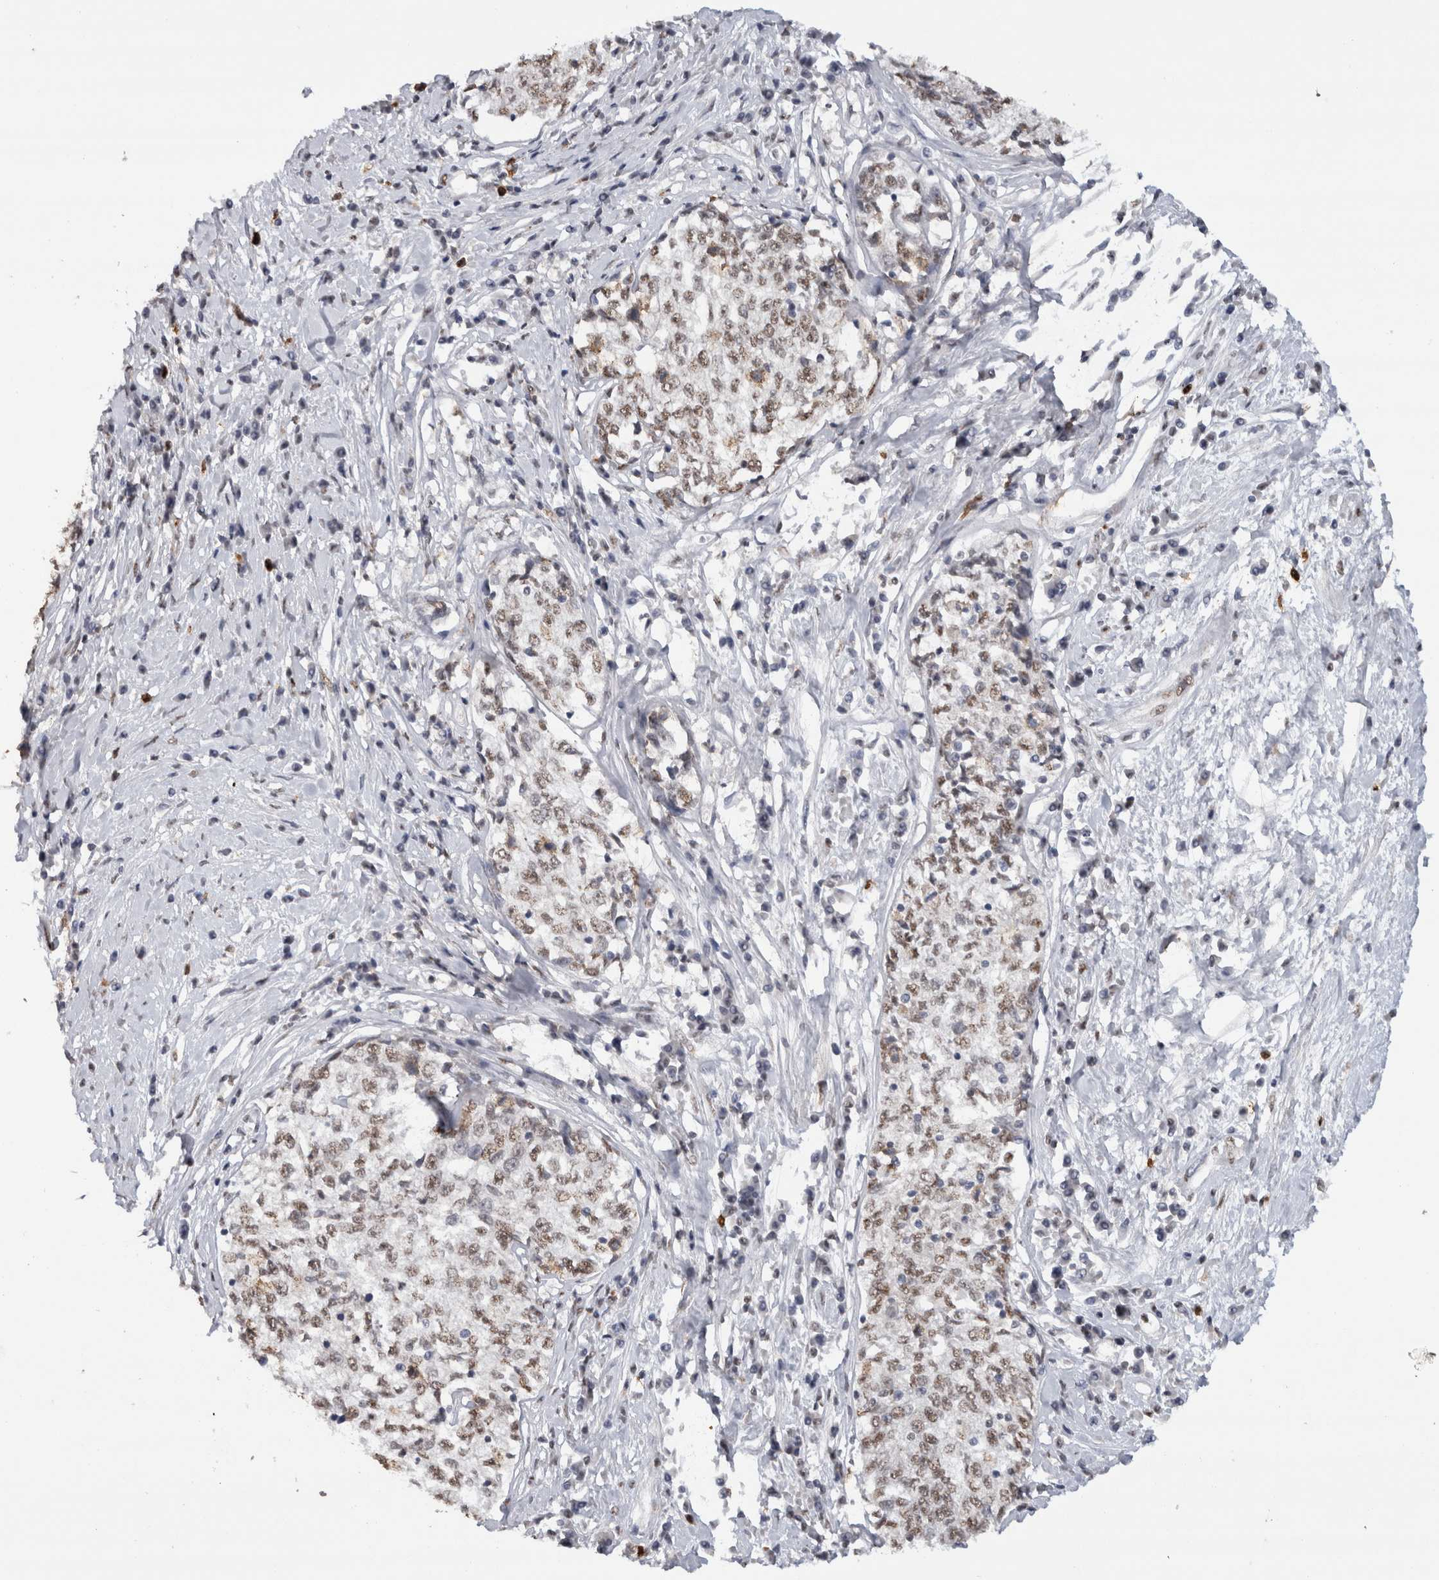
{"staining": {"intensity": "weak", "quantity": ">75%", "location": "nuclear"}, "tissue": "cervical cancer", "cell_type": "Tumor cells", "image_type": "cancer", "snomed": [{"axis": "morphology", "description": "Squamous cell carcinoma, NOS"}, {"axis": "topography", "description": "Cervix"}], "caption": "Immunohistochemical staining of squamous cell carcinoma (cervical) displays low levels of weak nuclear protein staining in approximately >75% of tumor cells.", "gene": "RPS6KA2", "patient": {"sex": "female", "age": 57}}